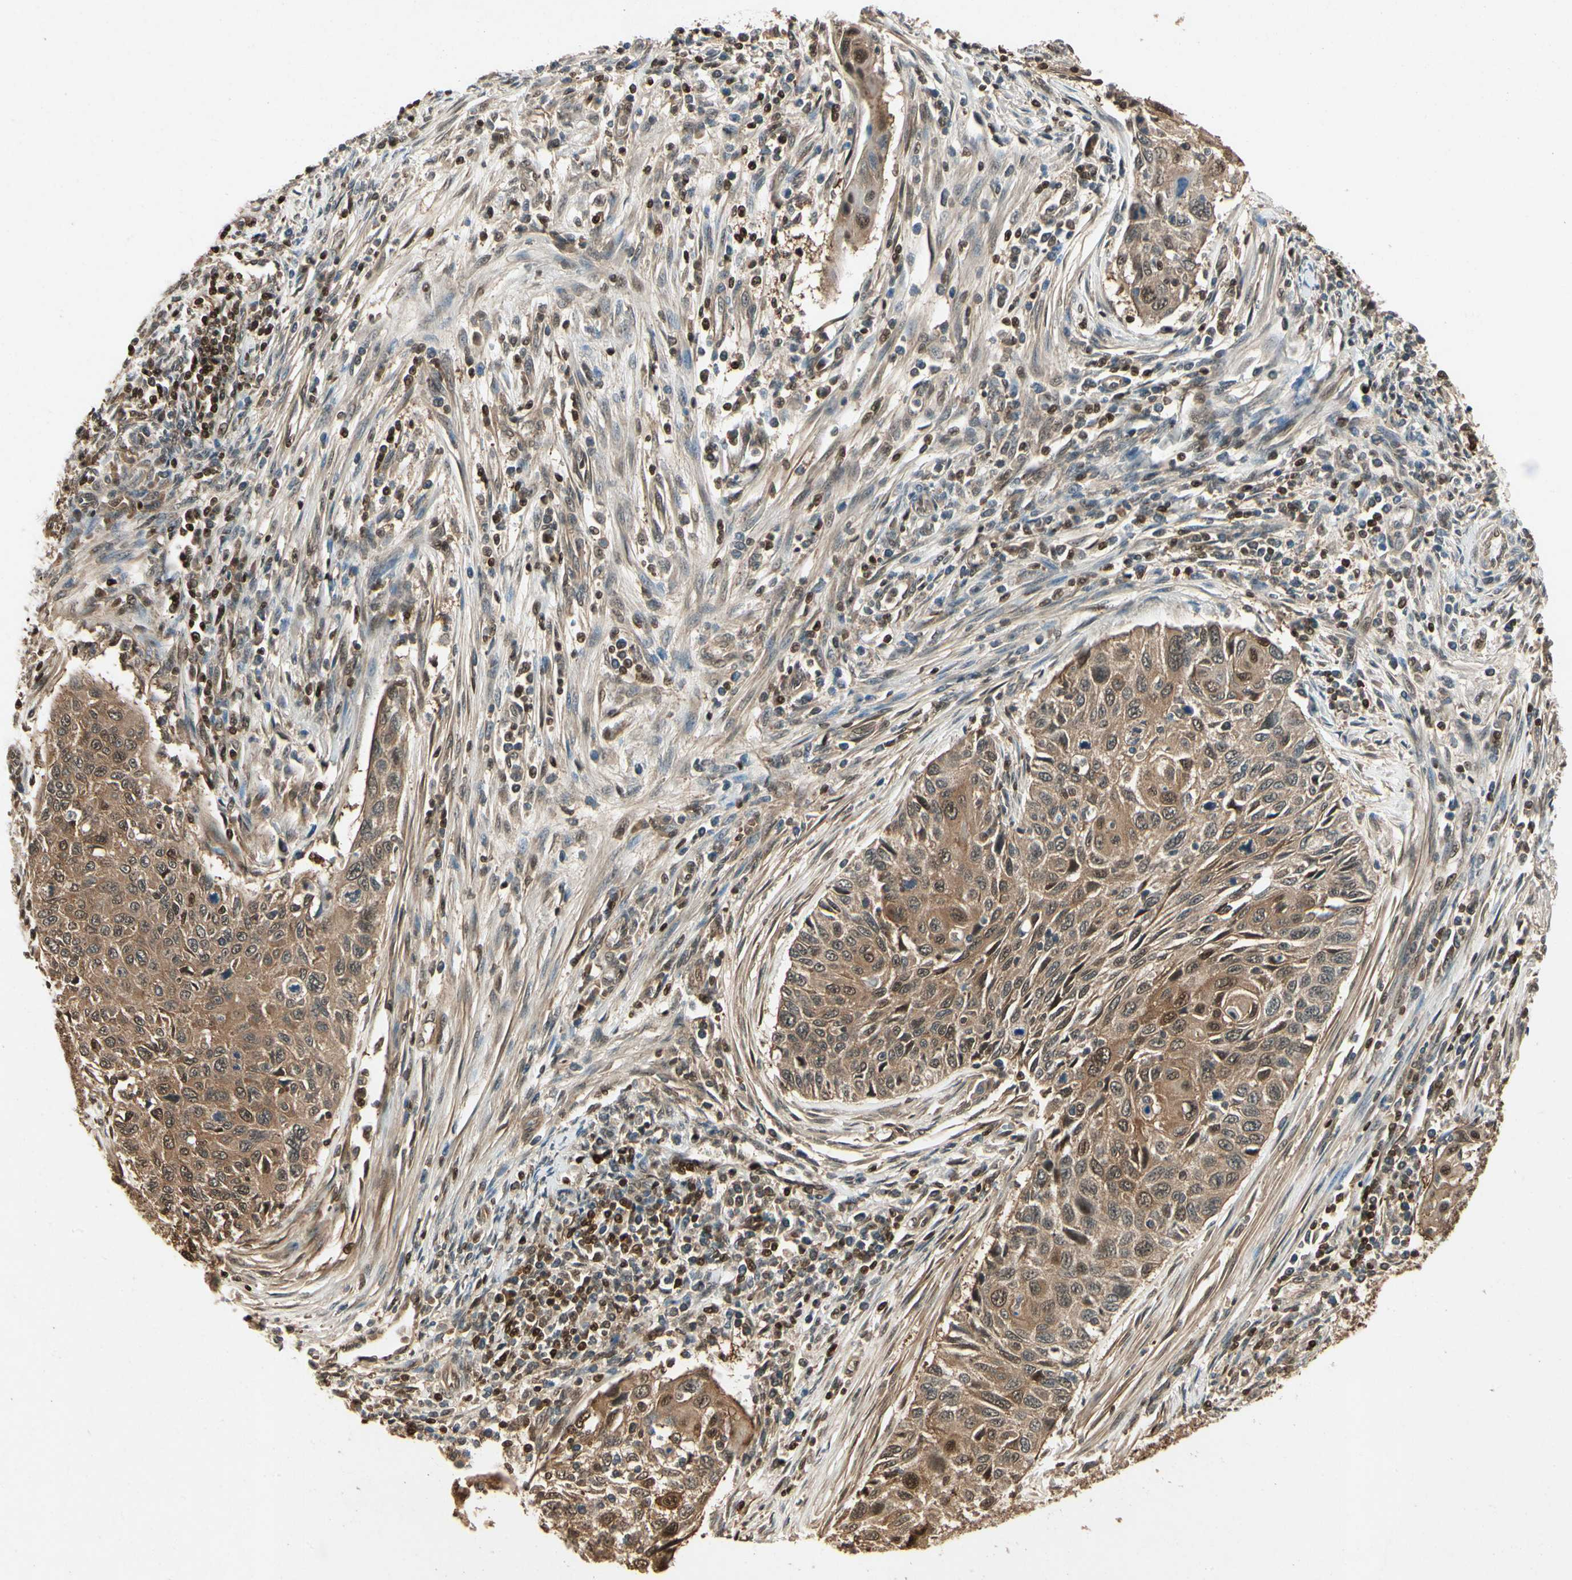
{"staining": {"intensity": "moderate", "quantity": ">75%", "location": "cytoplasmic/membranous"}, "tissue": "cervical cancer", "cell_type": "Tumor cells", "image_type": "cancer", "snomed": [{"axis": "morphology", "description": "Squamous cell carcinoma, NOS"}, {"axis": "topography", "description": "Cervix"}], "caption": "Protein staining exhibits moderate cytoplasmic/membranous staining in about >75% of tumor cells in squamous cell carcinoma (cervical).", "gene": "YWHAQ", "patient": {"sex": "female", "age": 70}}